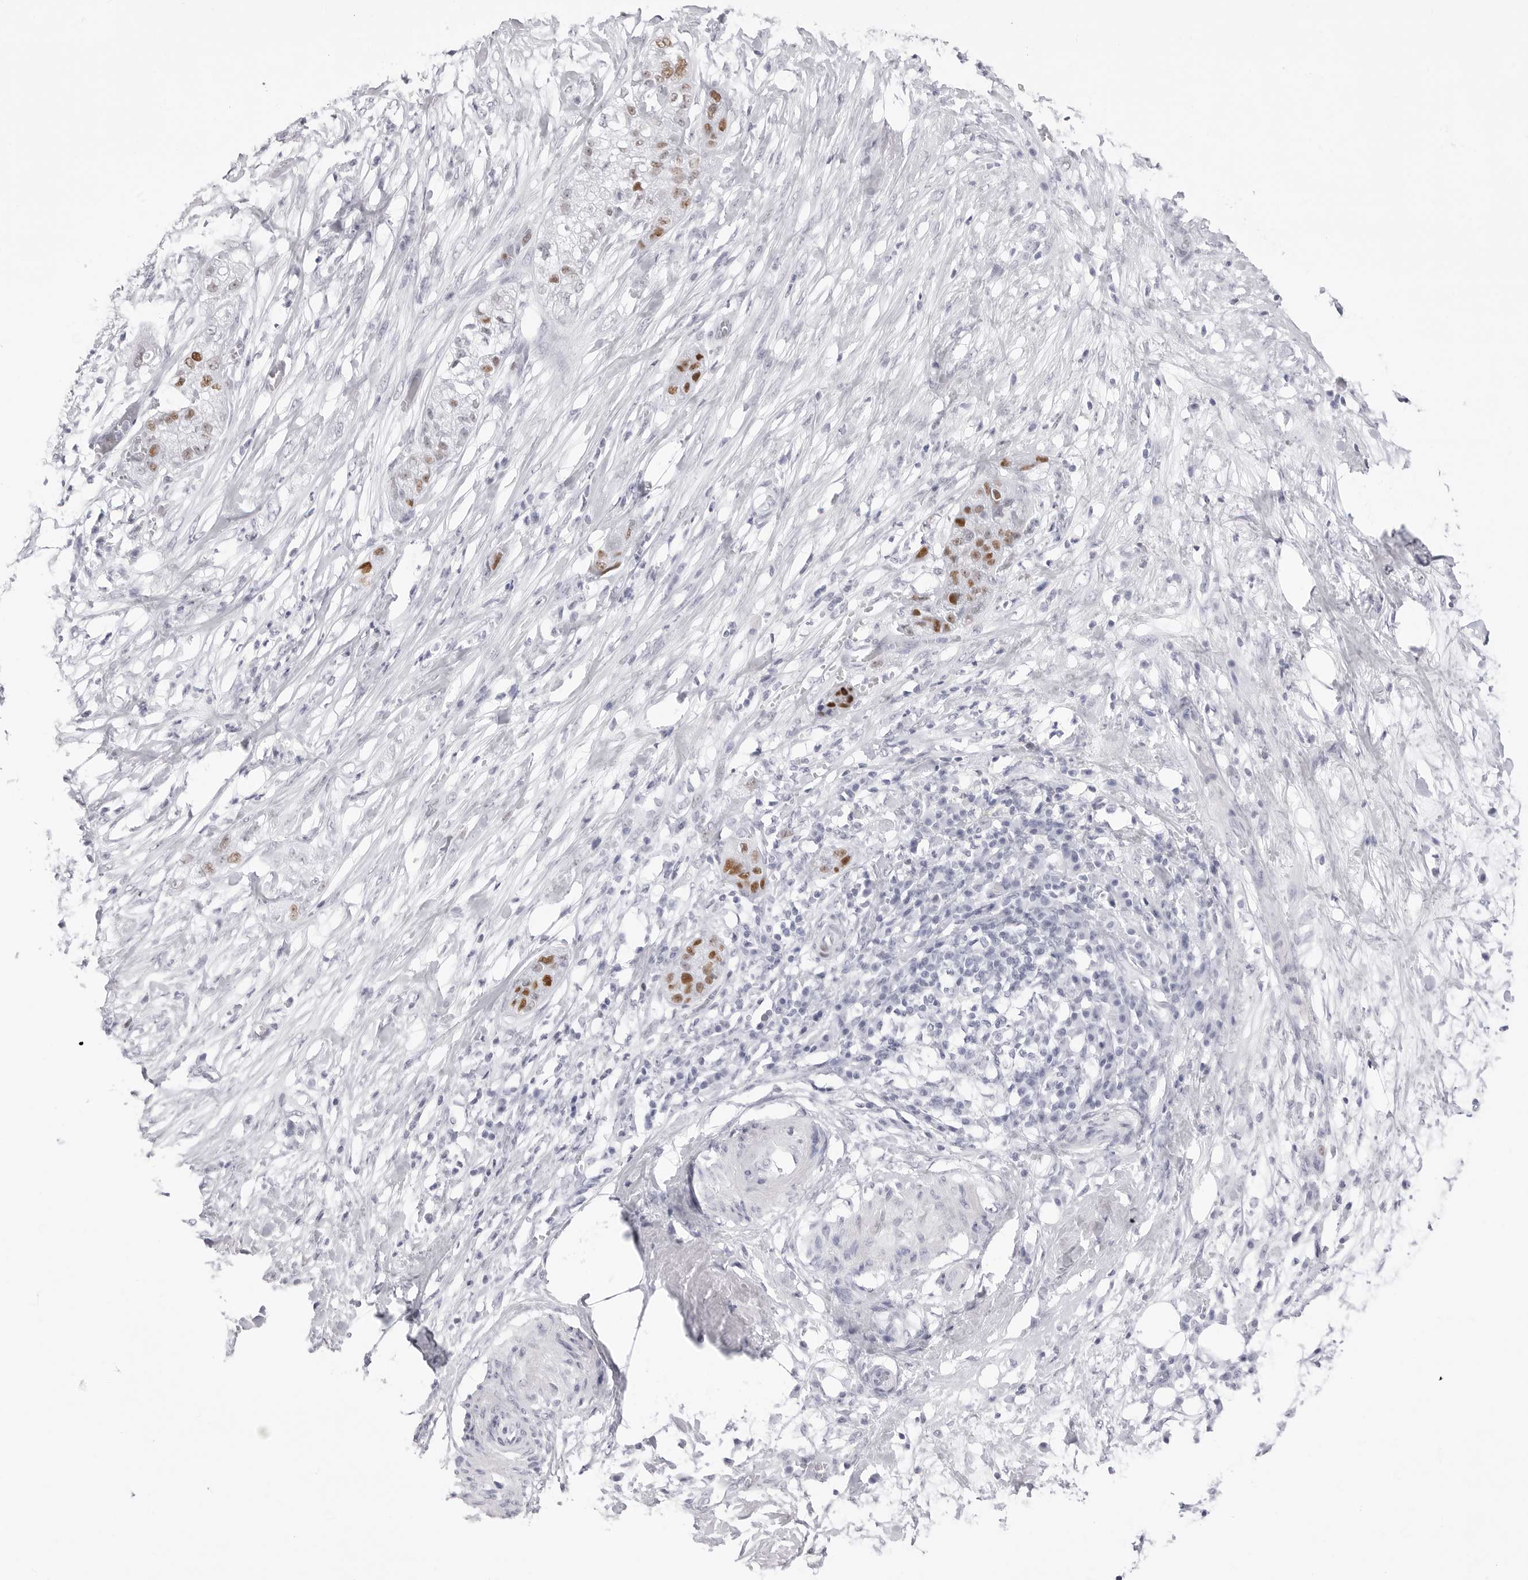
{"staining": {"intensity": "moderate", "quantity": "25%-75%", "location": "nuclear"}, "tissue": "pancreatic cancer", "cell_type": "Tumor cells", "image_type": "cancer", "snomed": [{"axis": "morphology", "description": "Adenocarcinoma, NOS"}, {"axis": "topography", "description": "Pancreas"}], "caption": "Immunohistochemistry (IHC) of human adenocarcinoma (pancreatic) reveals medium levels of moderate nuclear staining in about 25%-75% of tumor cells. (IHC, brightfield microscopy, high magnification).", "gene": "NASP", "patient": {"sex": "female", "age": 78}}